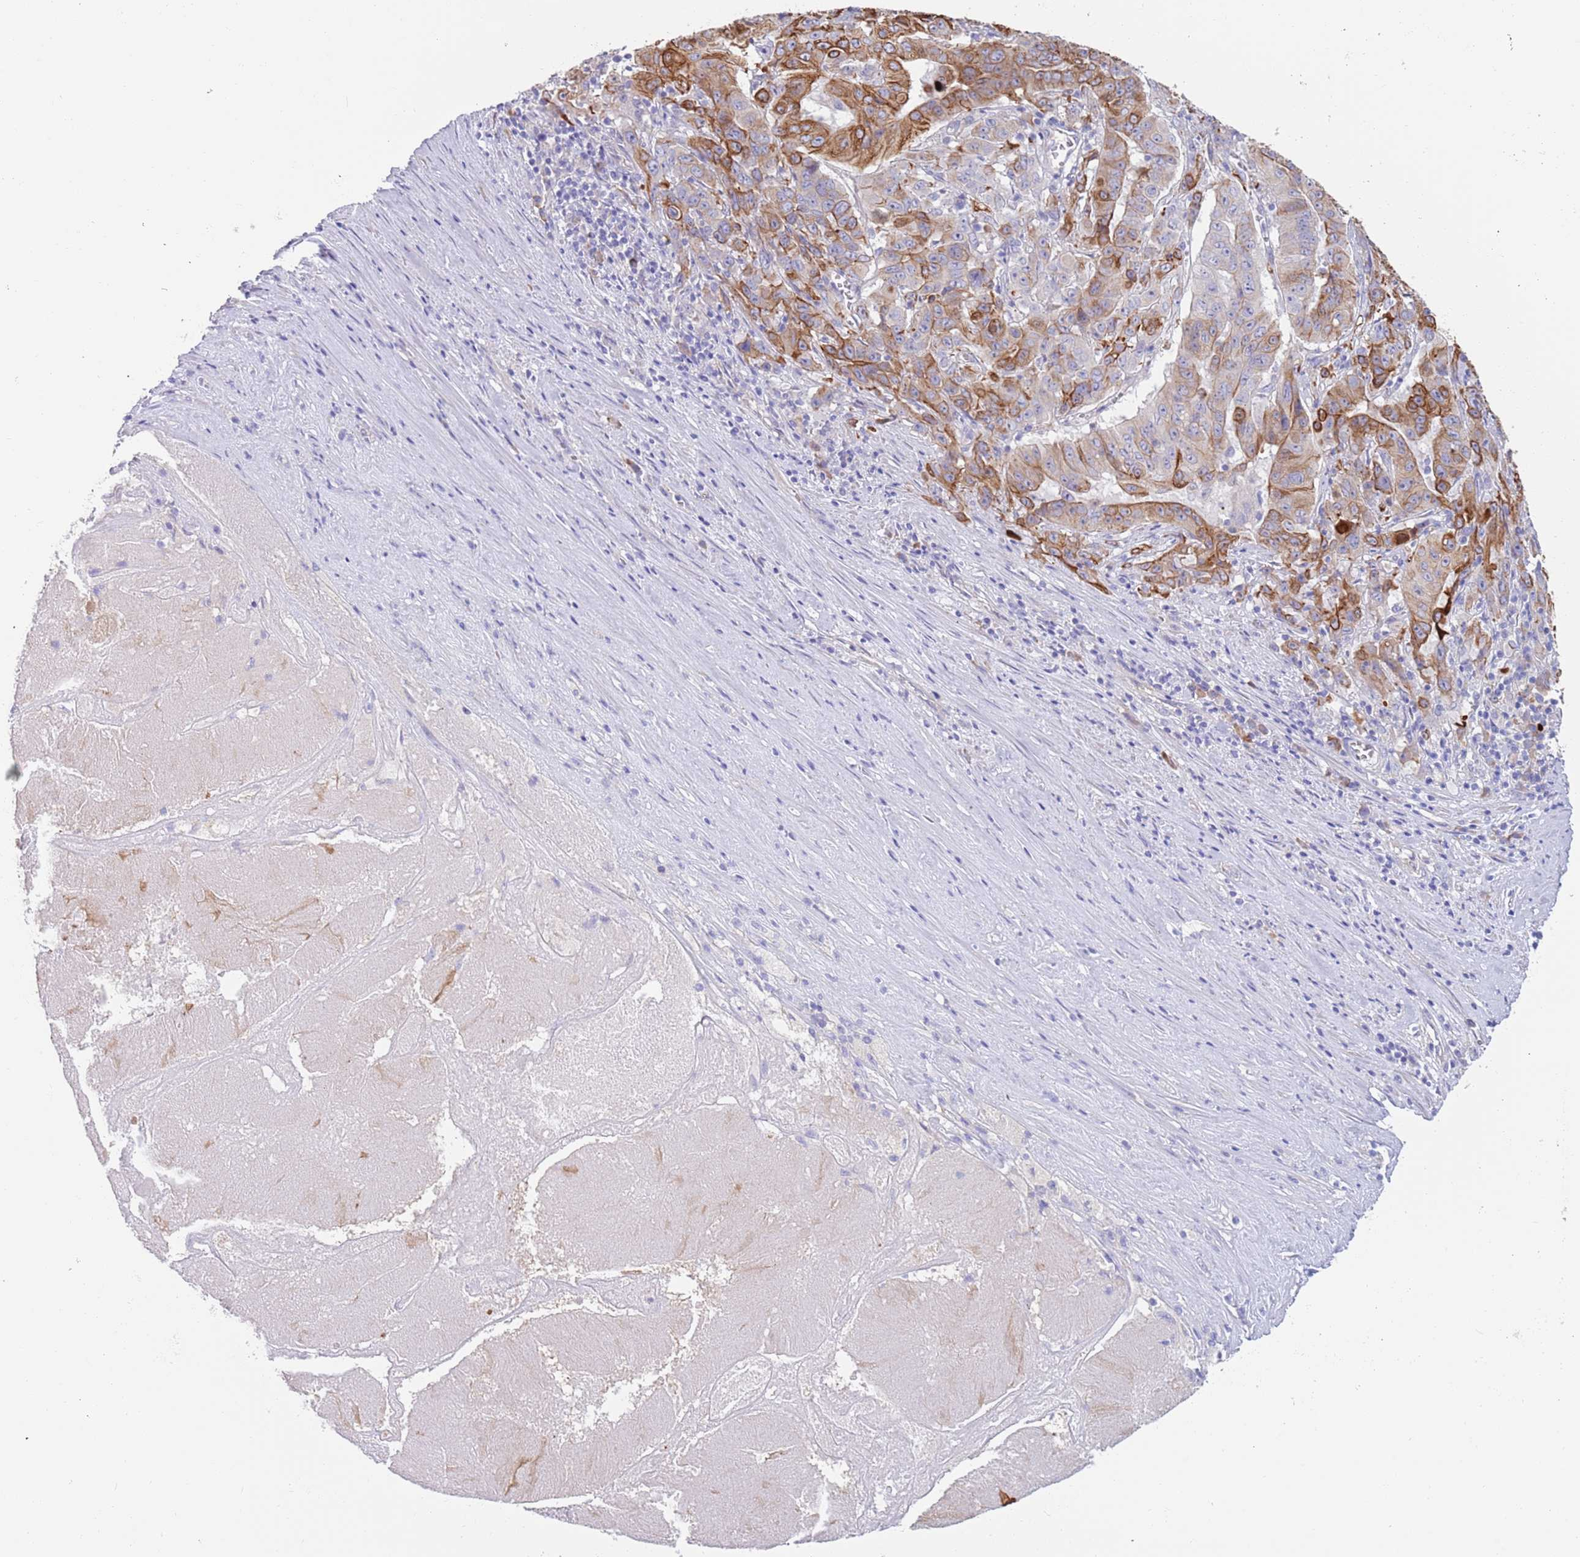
{"staining": {"intensity": "moderate", "quantity": "25%-75%", "location": "cytoplasmic/membranous"}, "tissue": "pancreatic cancer", "cell_type": "Tumor cells", "image_type": "cancer", "snomed": [{"axis": "morphology", "description": "Adenocarcinoma, NOS"}, {"axis": "topography", "description": "Pancreas"}], "caption": "Pancreatic cancer was stained to show a protein in brown. There is medium levels of moderate cytoplasmic/membranous positivity in approximately 25%-75% of tumor cells.", "gene": "CCDC149", "patient": {"sex": "male", "age": 63}}